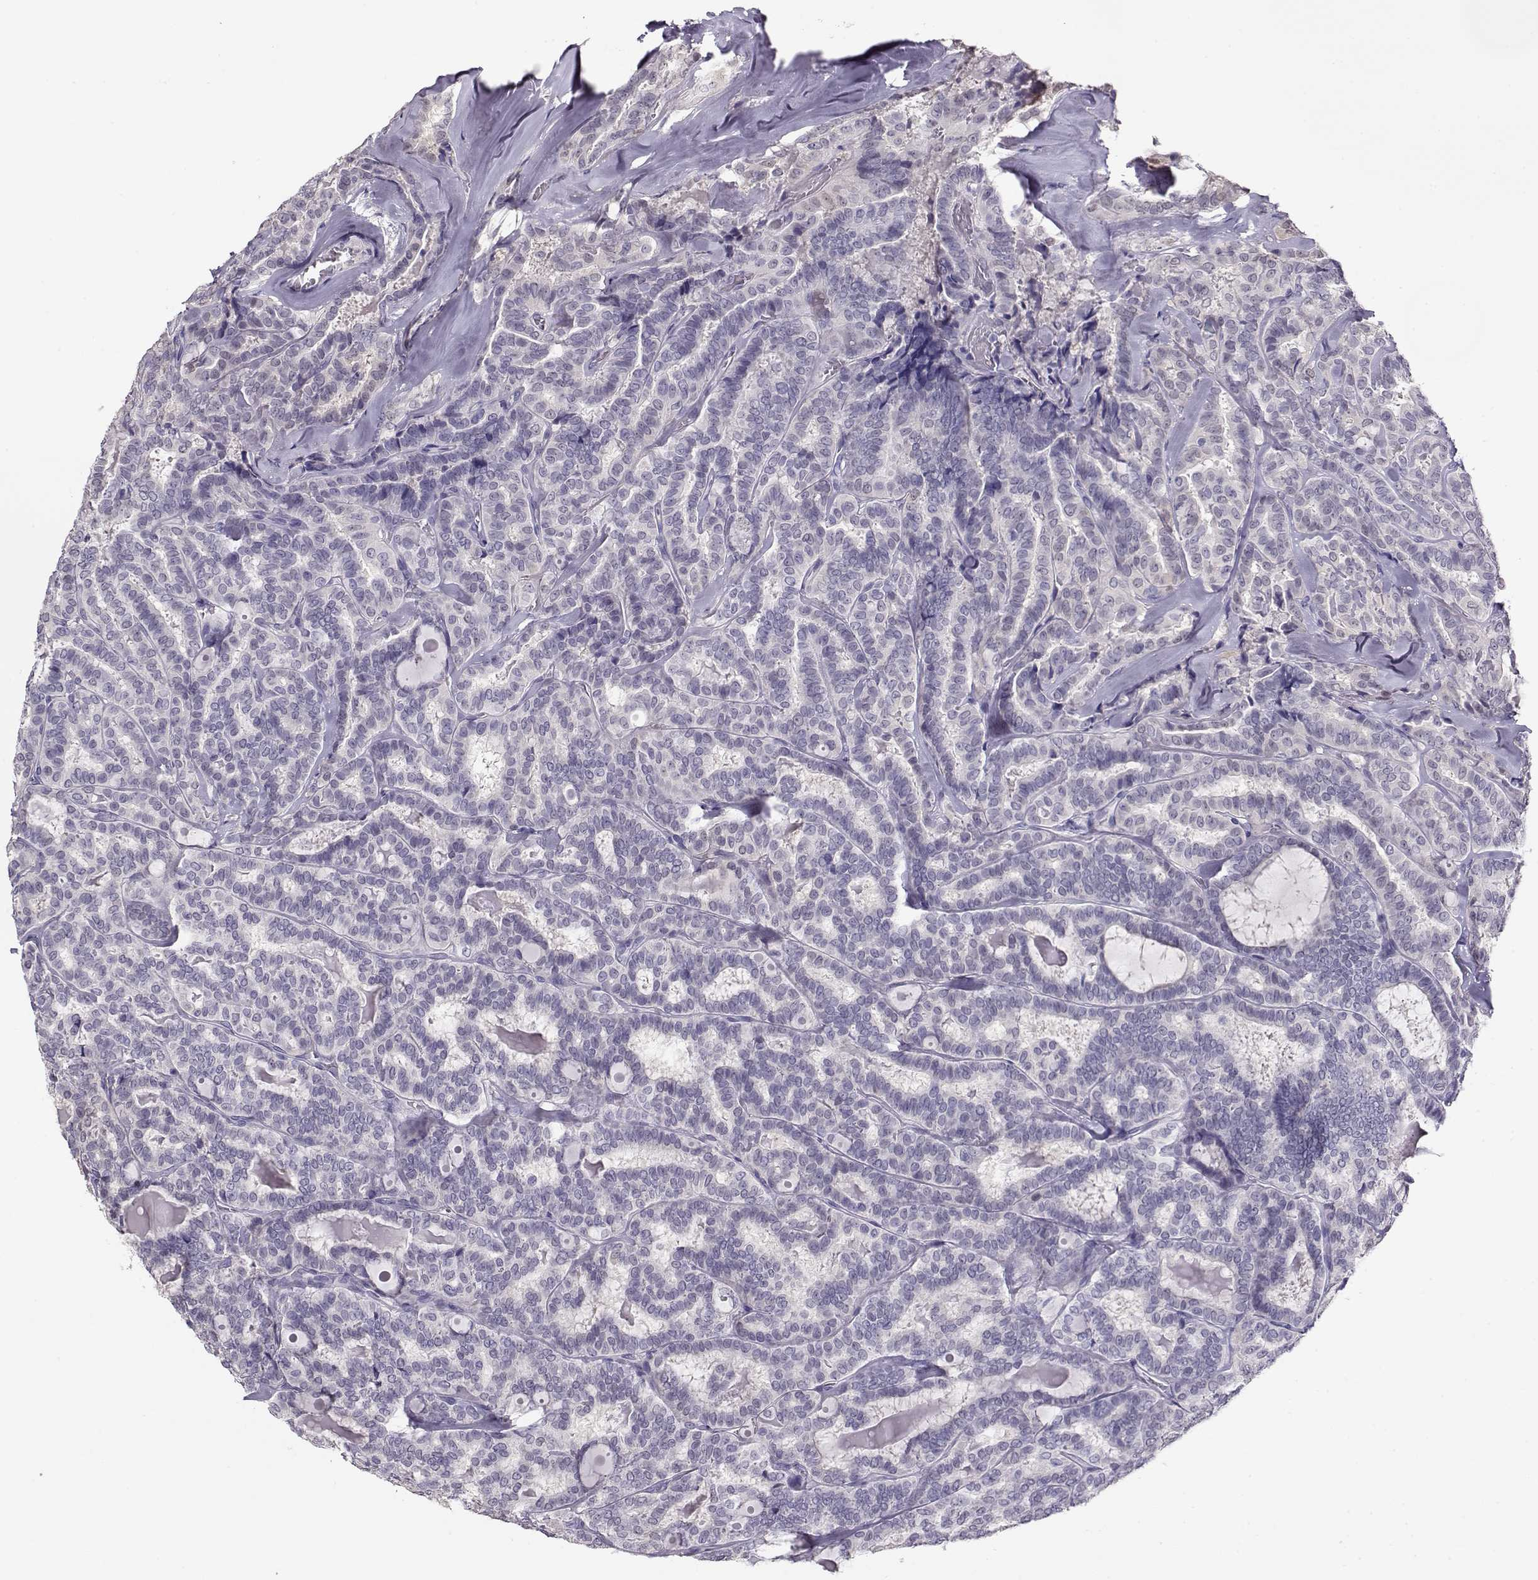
{"staining": {"intensity": "negative", "quantity": "none", "location": "none"}, "tissue": "thyroid cancer", "cell_type": "Tumor cells", "image_type": "cancer", "snomed": [{"axis": "morphology", "description": "Papillary adenocarcinoma, NOS"}, {"axis": "topography", "description": "Thyroid gland"}], "caption": "Human thyroid papillary adenocarcinoma stained for a protein using IHC exhibits no expression in tumor cells.", "gene": "CCR8", "patient": {"sex": "female", "age": 39}}